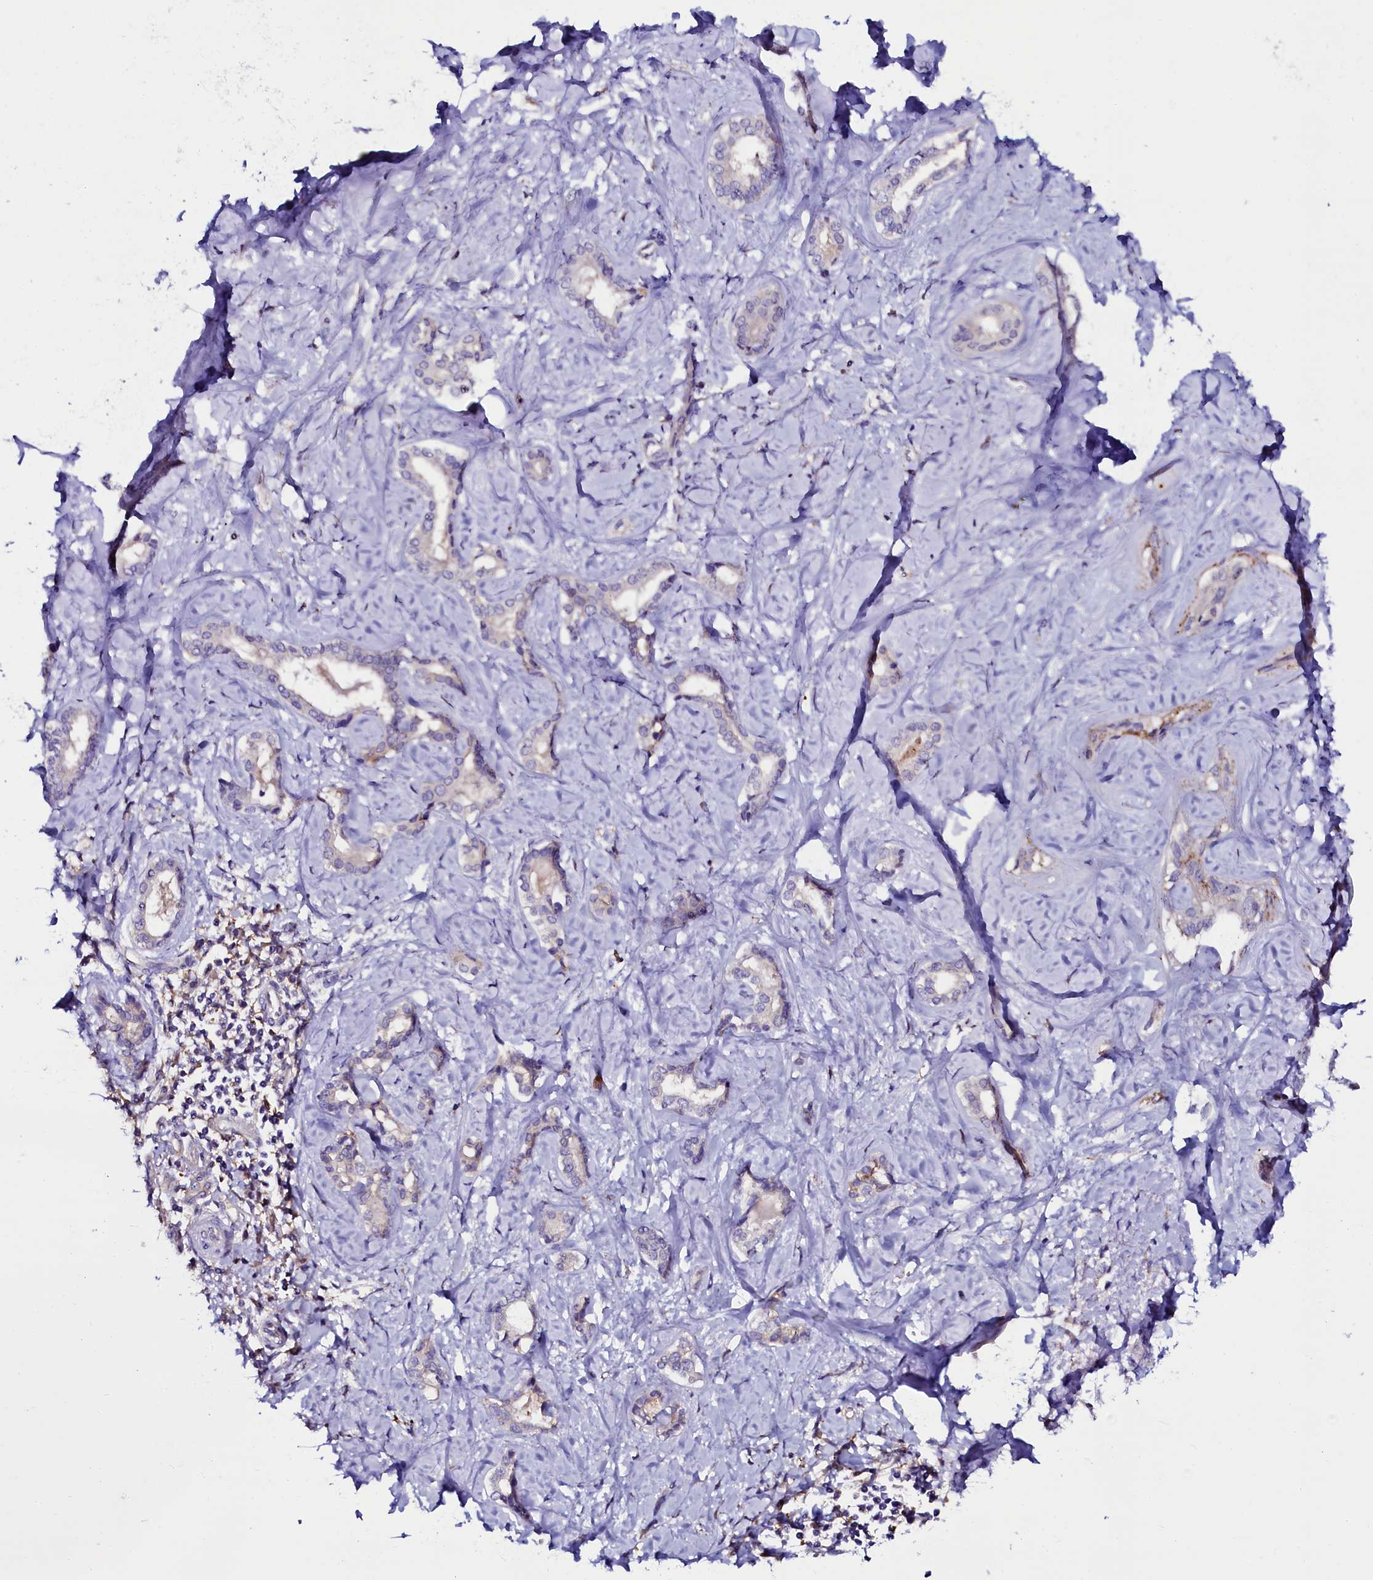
{"staining": {"intensity": "negative", "quantity": "none", "location": "none"}, "tissue": "liver cancer", "cell_type": "Tumor cells", "image_type": "cancer", "snomed": [{"axis": "morphology", "description": "Carcinoma, Hepatocellular, NOS"}, {"axis": "topography", "description": "Liver"}], "caption": "This is a histopathology image of IHC staining of liver cancer (hepatocellular carcinoma), which shows no positivity in tumor cells.", "gene": "OTOL1", "patient": {"sex": "female", "age": 73}}